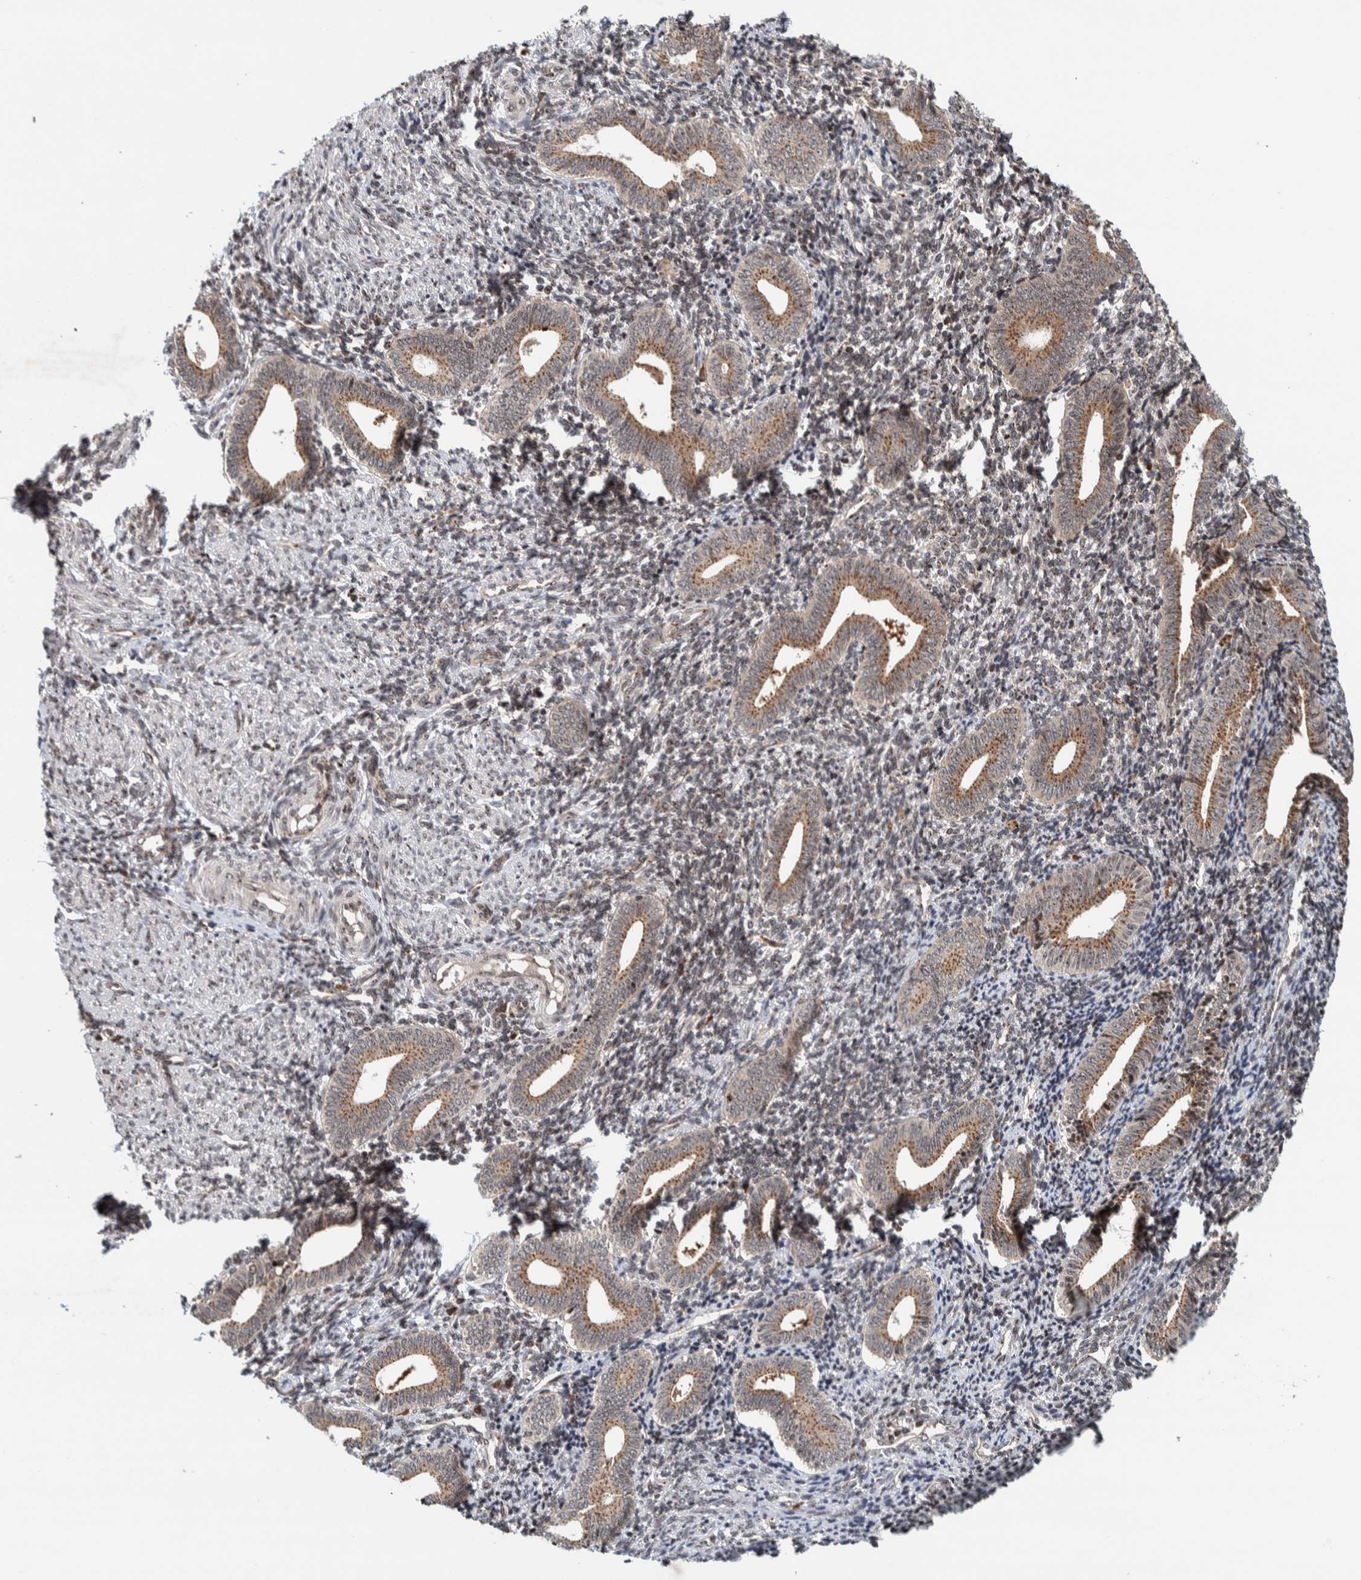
{"staining": {"intensity": "moderate", "quantity": "25%-75%", "location": "cytoplasmic/membranous"}, "tissue": "endometrium", "cell_type": "Cells in endometrial stroma", "image_type": "normal", "snomed": [{"axis": "morphology", "description": "Normal tissue, NOS"}, {"axis": "topography", "description": "Uterus"}, {"axis": "topography", "description": "Endometrium"}], "caption": "A photomicrograph showing moderate cytoplasmic/membranous expression in approximately 25%-75% of cells in endometrial stroma in benign endometrium, as visualized by brown immunohistochemical staining.", "gene": "CCDC182", "patient": {"sex": "female", "age": 33}}